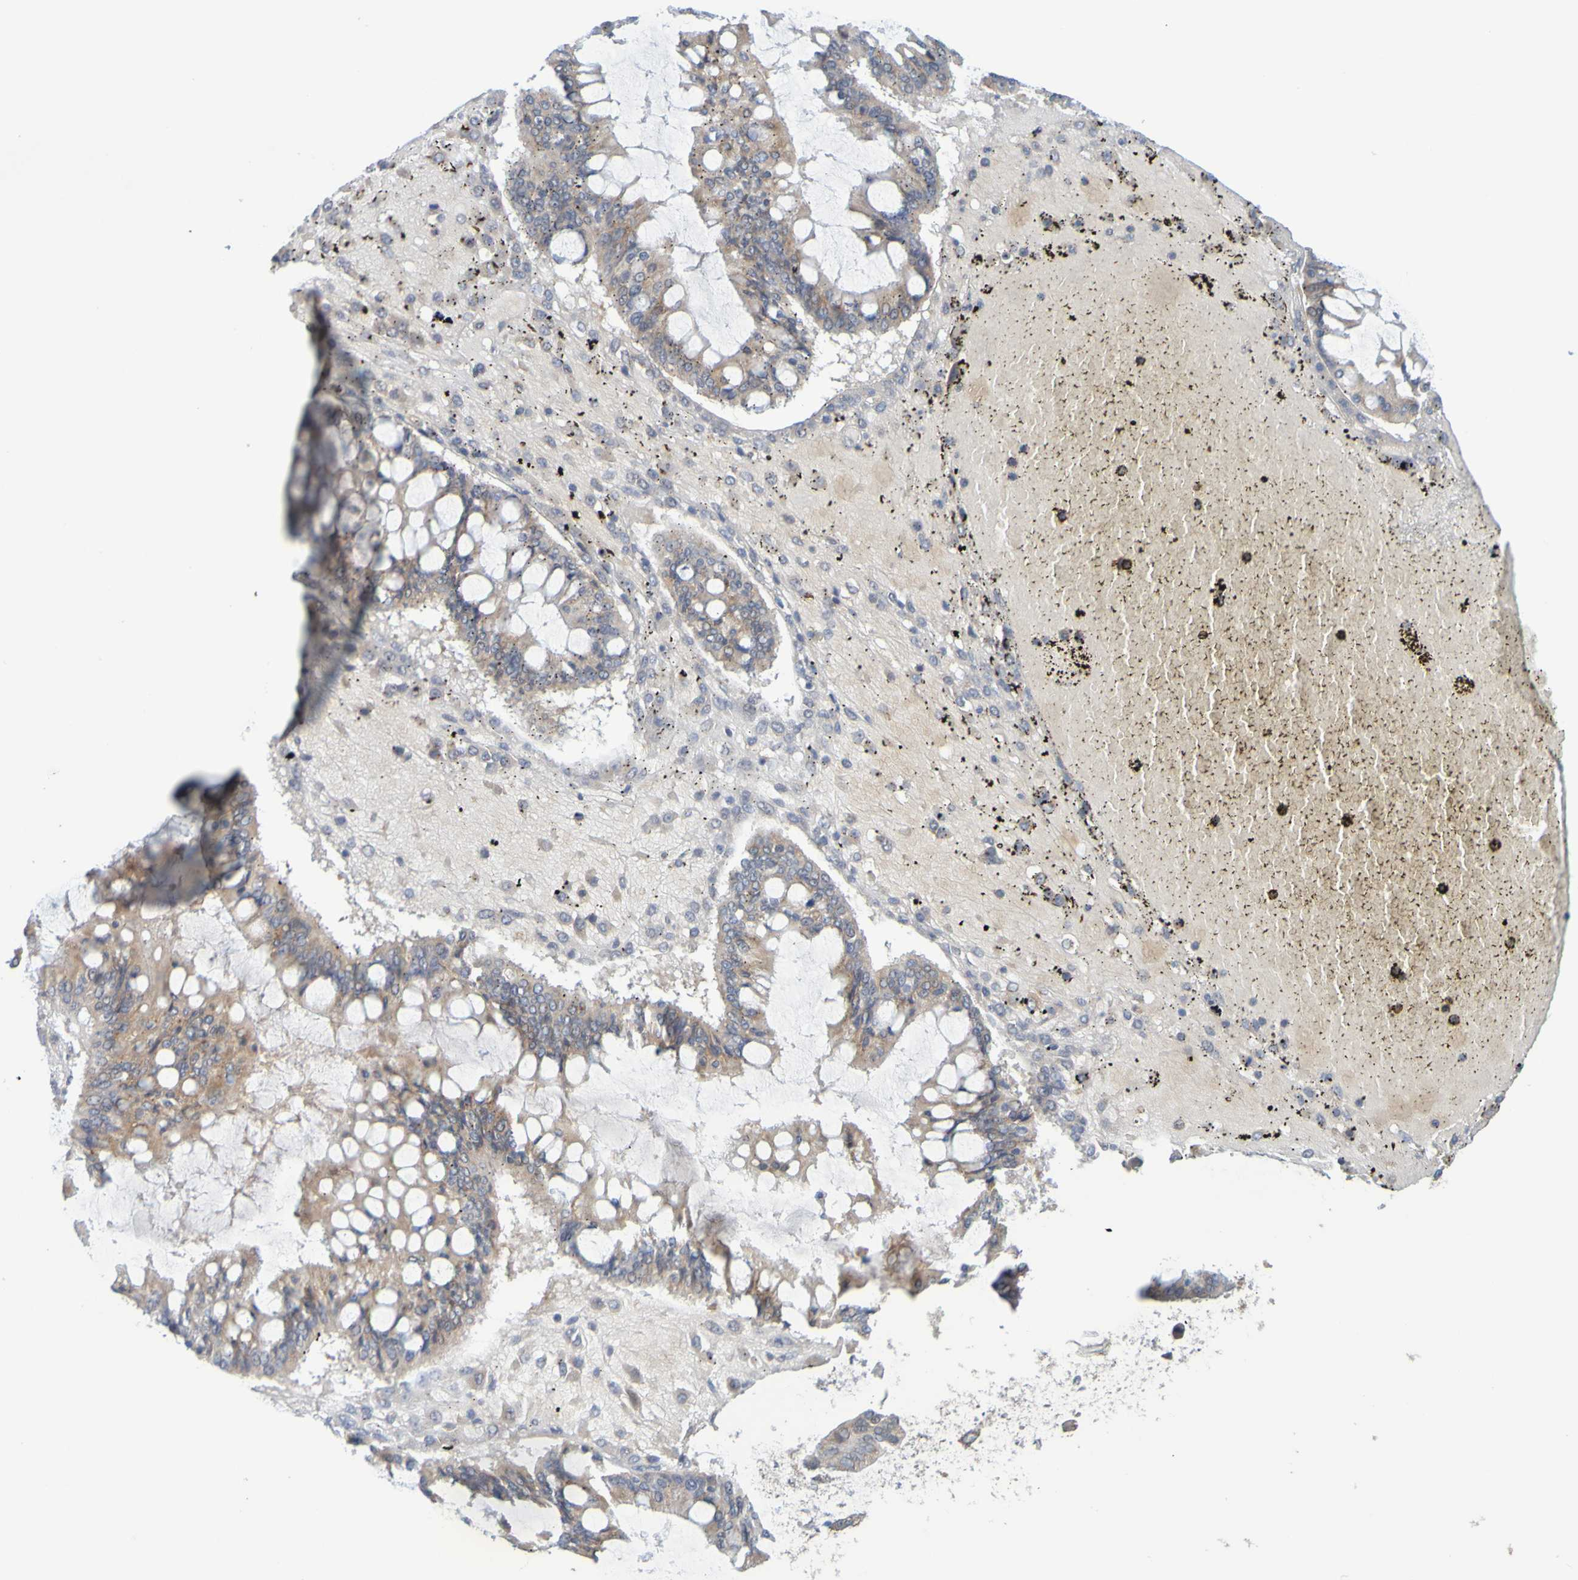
{"staining": {"intensity": "moderate", "quantity": ">75%", "location": "cytoplasmic/membranous"}, "tissue": "ovarian cancer", "cell_type": "Tumor cells", "image_type": "cancer", "snomed": [{"axis": "morphology", "description": "Cystadenocarcinoma, mucinous, NOS"}, {"axis": "topography", "description": "Ovary"}], "caption": "IHC staining of ovarian mucinous cystadenocarcinoma, which exhibits medium levels of moderate cytoplasmic/membranous expression in about >75% of tumor cells indicating moderate cytoplasmic/membranous protein positivity. The staining was performed using DAB (brown) for protein detection and nuclei were counterstained in hematoxylin (blue).", "gene": "MOGS", "patient": {"sex": "female", "age": 73}}